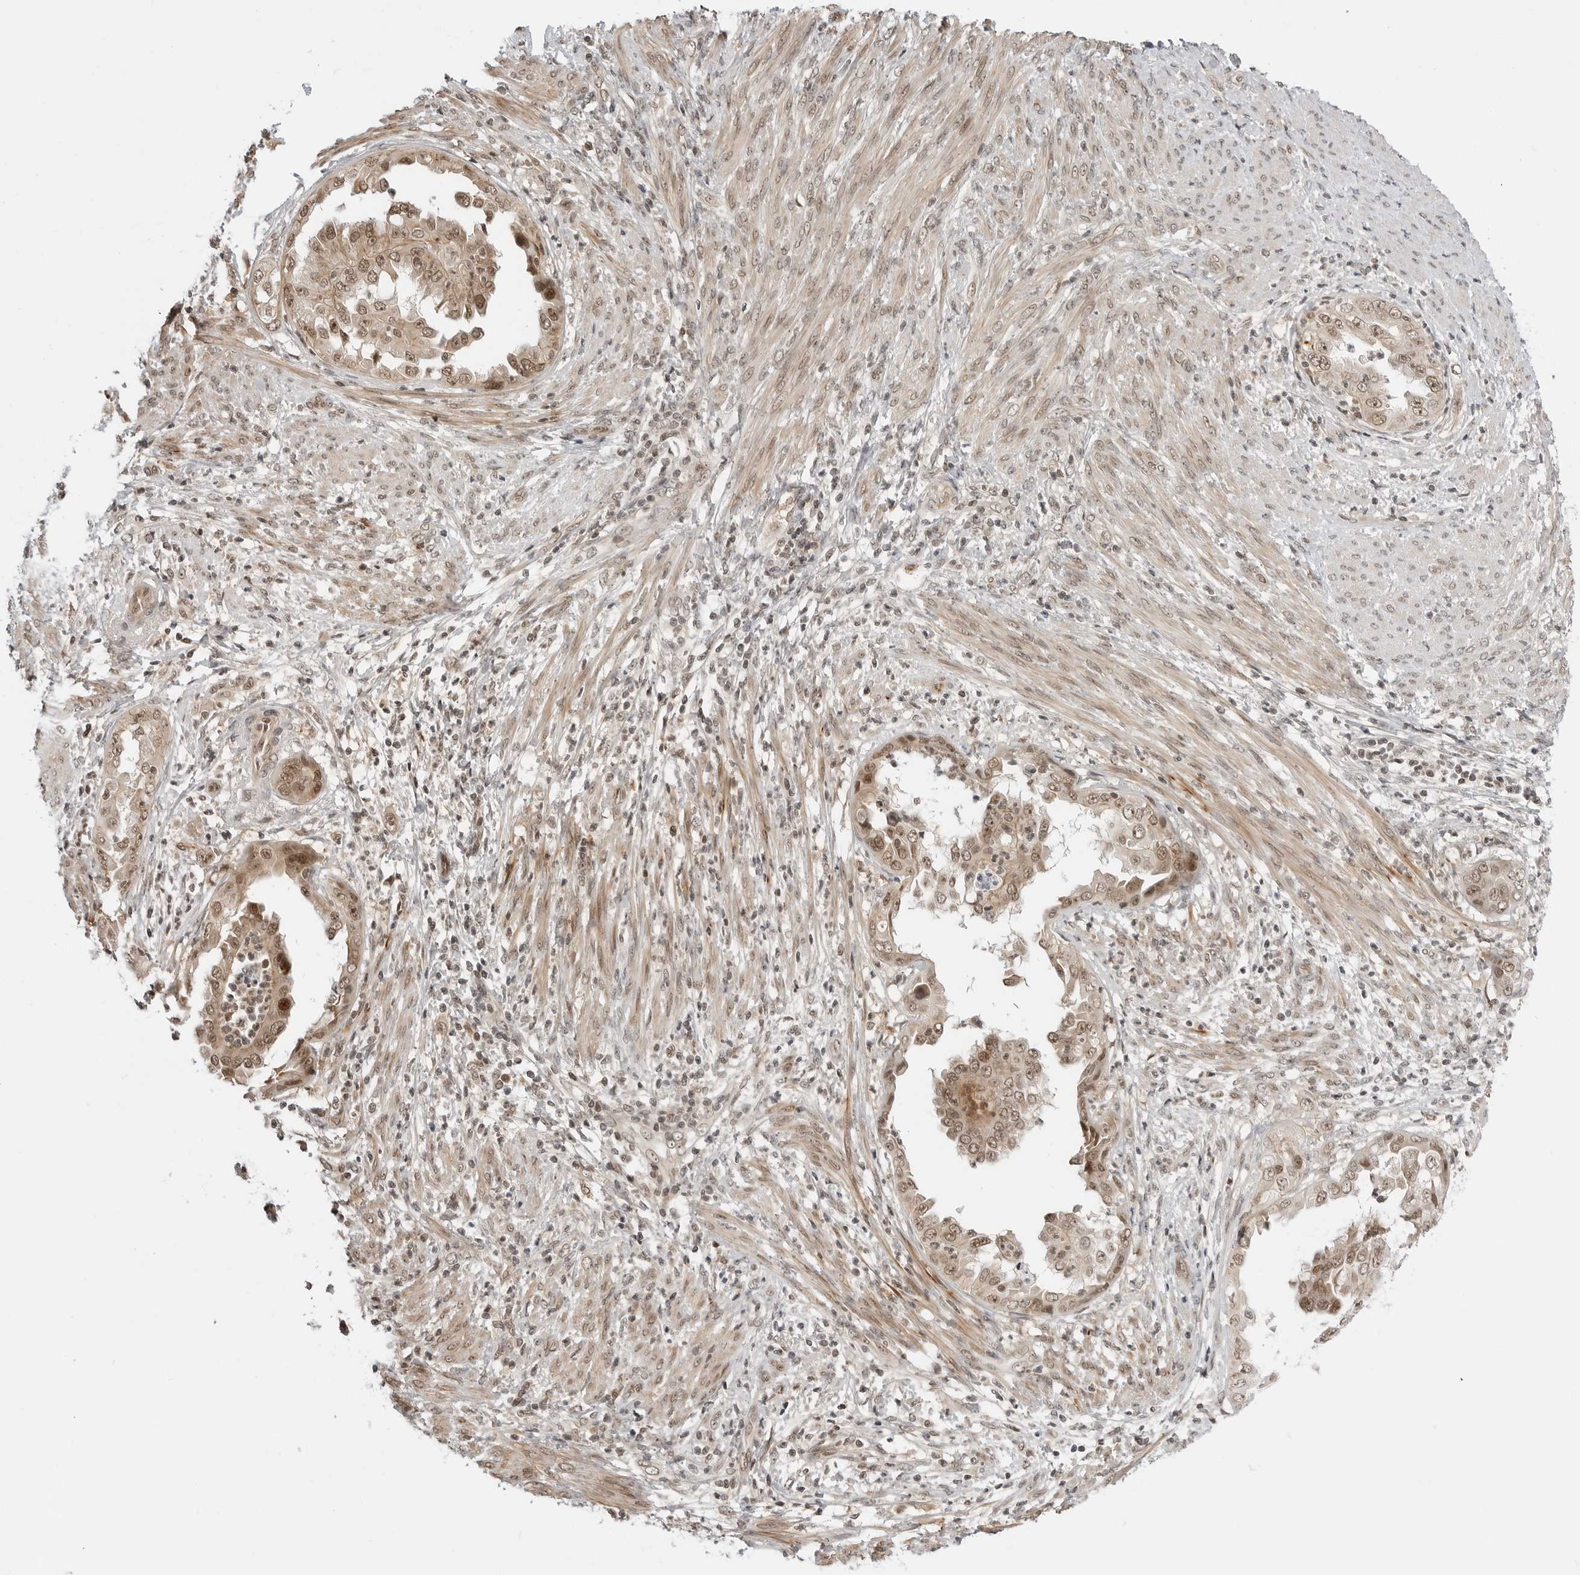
{"staining": {"intensity": "moderate", "quantity": ">75%", "location": "cytoplasmic/membranous,nuclear"}, "tissue": "endometrial cancer", "cell_type": "Tumor cells", "image_type": "cancer", "snomed": [{"axis": "morphology", "description": "Adenocarcinoma, NOS"}, {"axis": "topography", "description": "Endometrium"}], "caption": "Human endometrial cancer stained for a protein (brown) exhibits moderate cytoplasmic/membranous and nuclear positive expression in approximately >75% of tumor cells.", "gene": "C8orf33", "patient": {"sex": "female", "age": 85}}